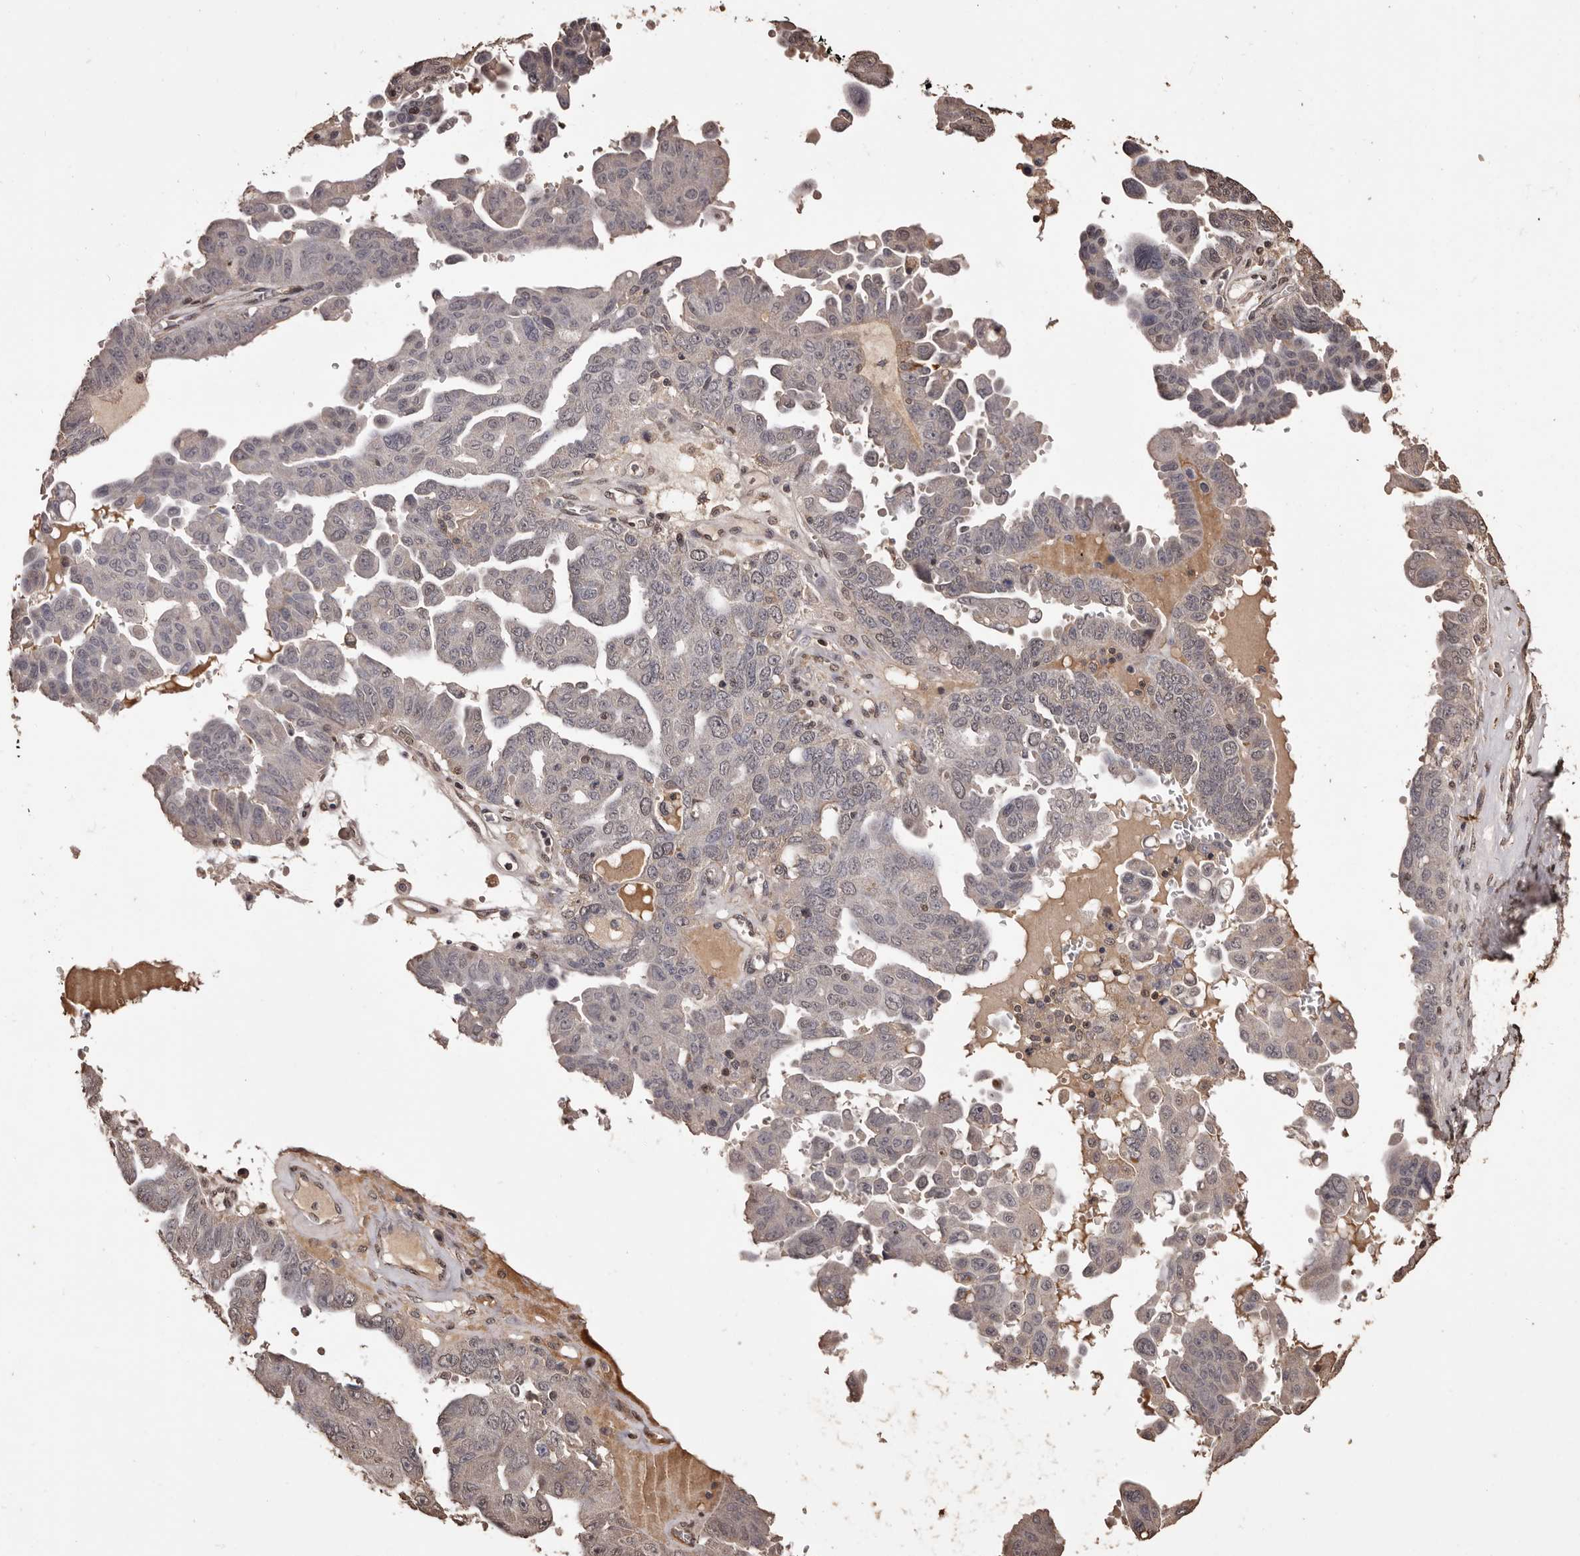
{"staining": {"intensity": "negative", "quantity": "none", "location": "none"}, "tissue": "ovarian cancer", "cell_type": "Tumor cells", "image_type": "cancer", "snomed": [{"axis": "morphology", "description": "Carcinoma, endometroid"}, {"axis": "topography", "description": "Ovary"}], "caption": "Micrograph shows no protein positivity in tumor cells of ovarian cancer tissue.", "gene": "NAV1", "patient": {"sex": "female", "age": 62}}